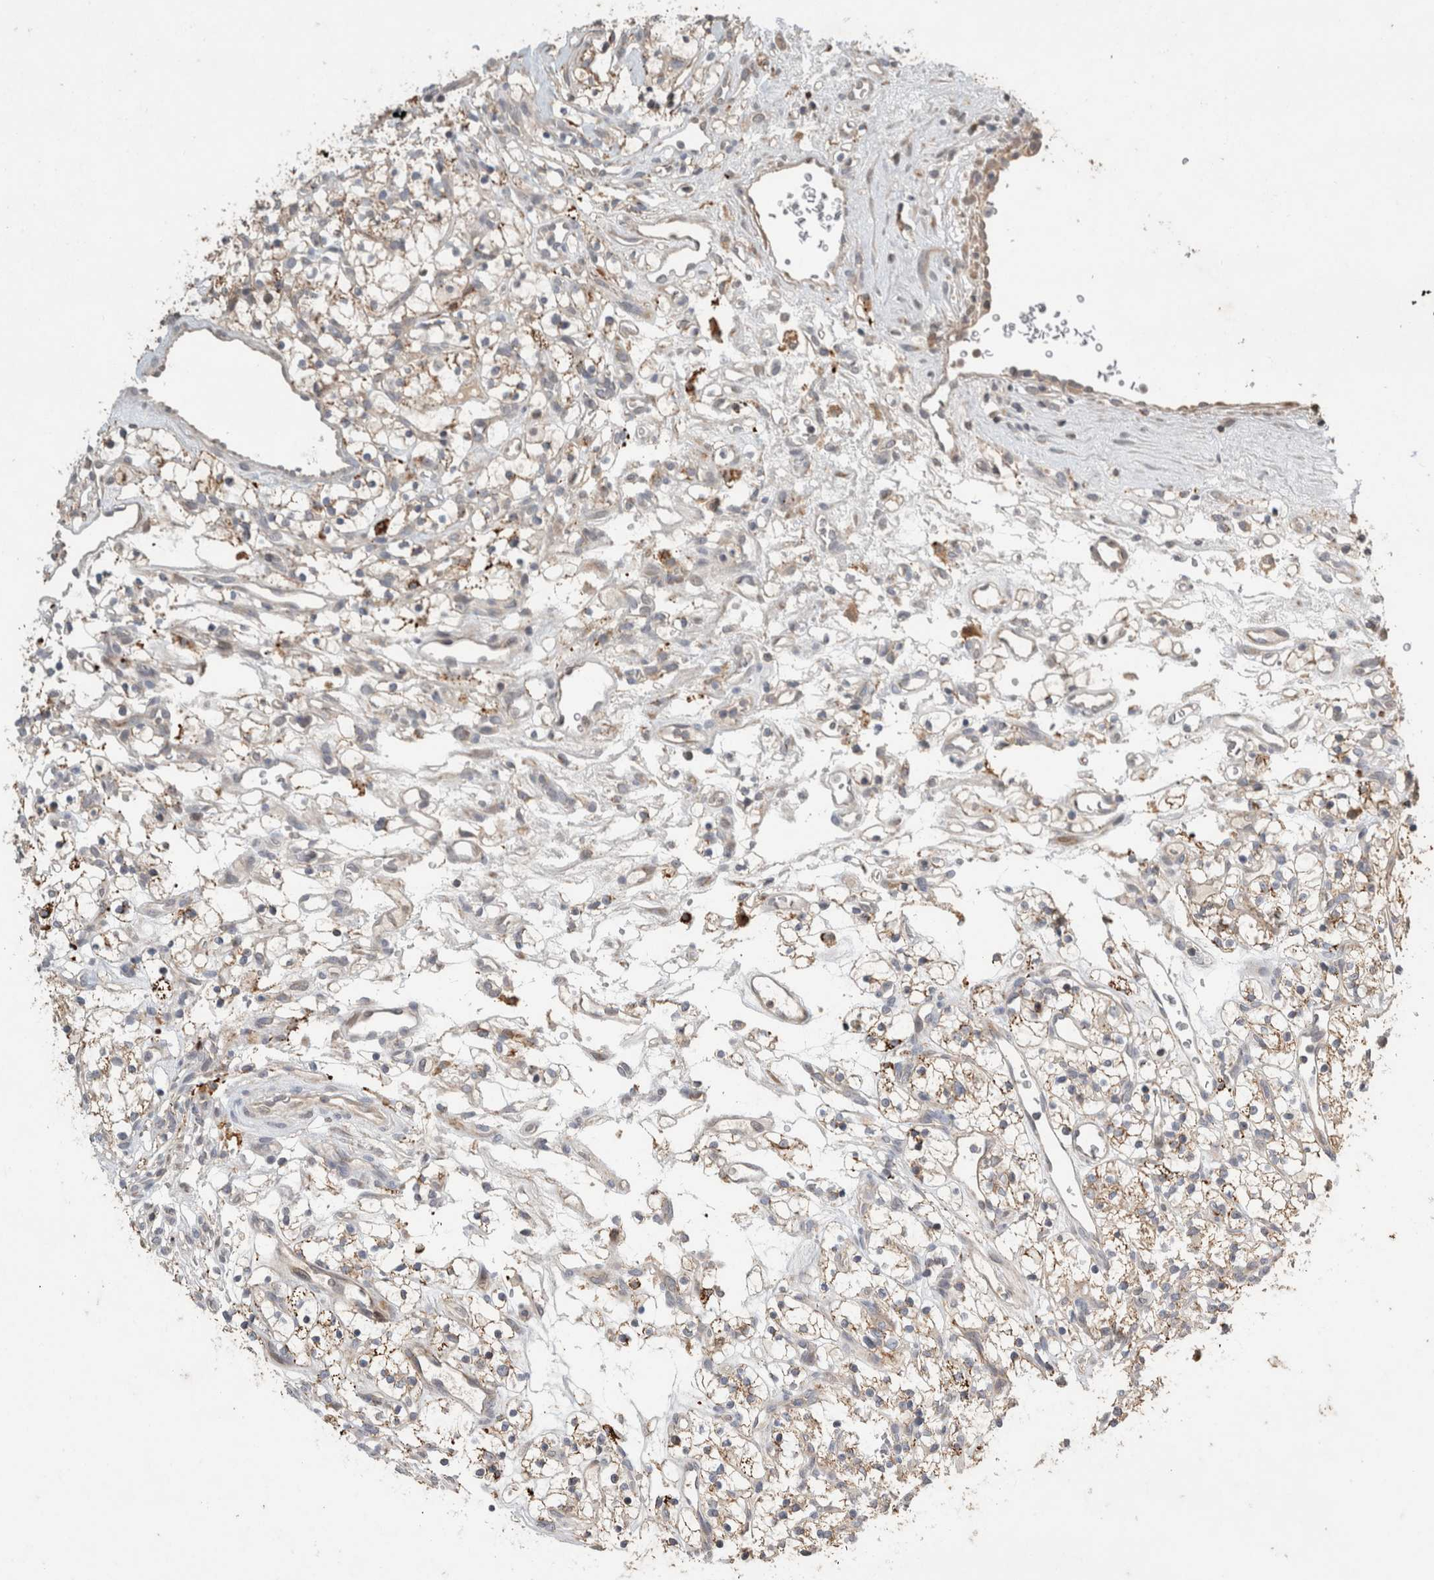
{"staining": {"intensity": "weak", "quantity": ">75%", "location": "cytoplasmic/membranous"}, "tissue": "renal cancer", "cell_type": "Tumor cells", "image_type": "cancer", "snomed": [{"axis": "morphology", "description": "Adenocarcinoma, NOS"}, {"axis": "topography", "description": "Kidney"}], "caption": "A high-resolution photomicrograph shows immunohistochemistry staining of renal cancer (adenocarcinoma), which exhibits weak cytoplasmic/membranous expression in approximately >75% of tumor cells.", "gene": "SERAC1", "patient": {"sex": "female", "age": 57}}